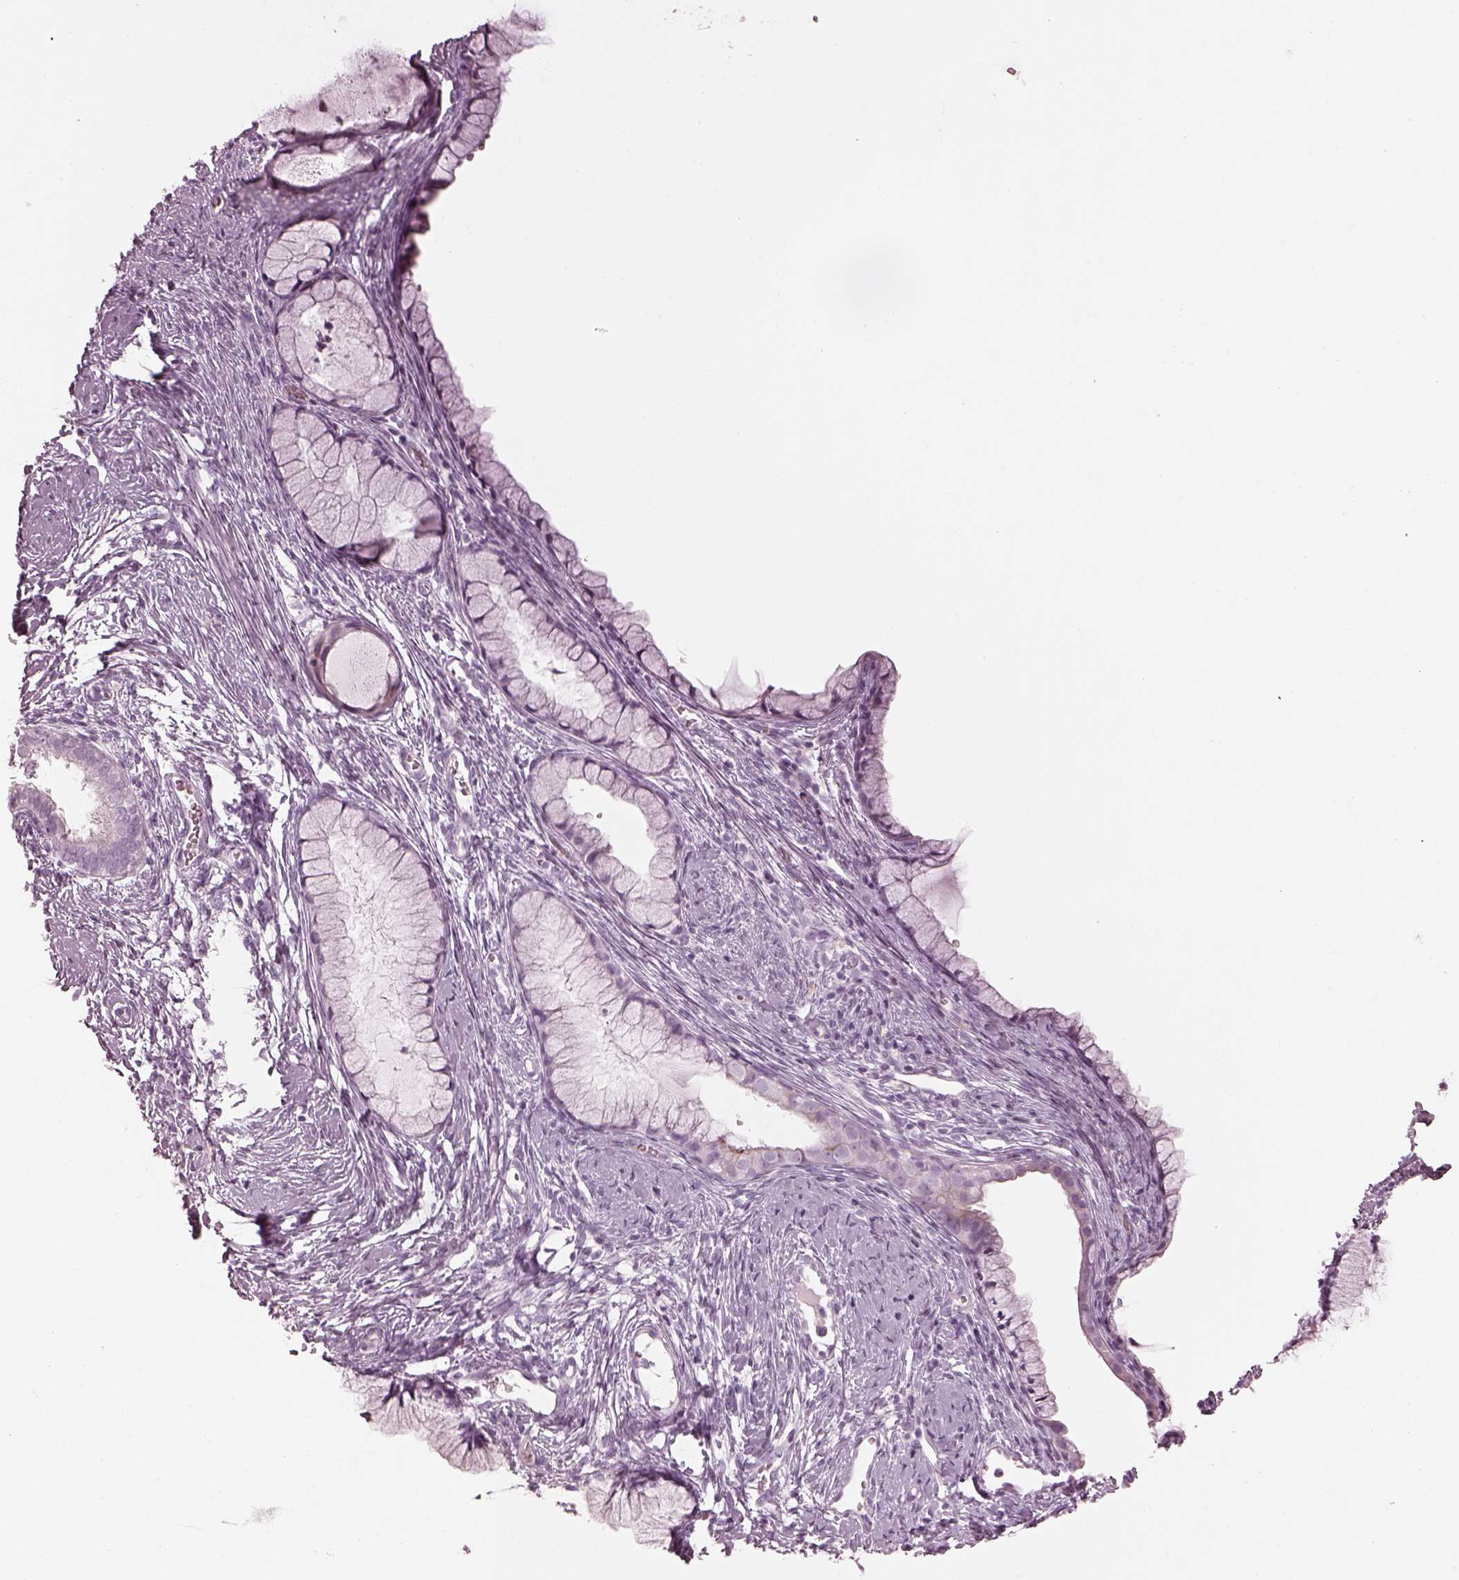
{"staining": {"intensity": "negative", "quantity": "none", "location": "none"}, "tissue": "cervix", "cell_type": "Glandular cells", "image_type": "normal", "snomed": [{"axis": "morphology", "description": "Normal tissue, NOS"}, {"axis": "topography", "description": "Cervix"}], "caption": "Immunohistochemistry micrograph of normal human cervix stained for a protein (brown), which exhibits no staining in glandular cells. The staining was performed using DAB (3,3'-diaminobenzidine) to visualize the protein expression in brown, while the nuclei were stained in blue with hematoxylin (Magnification: 20x).", "gene": "ENSG00000289258", "patient": {"sex": "female", "age": 40}}